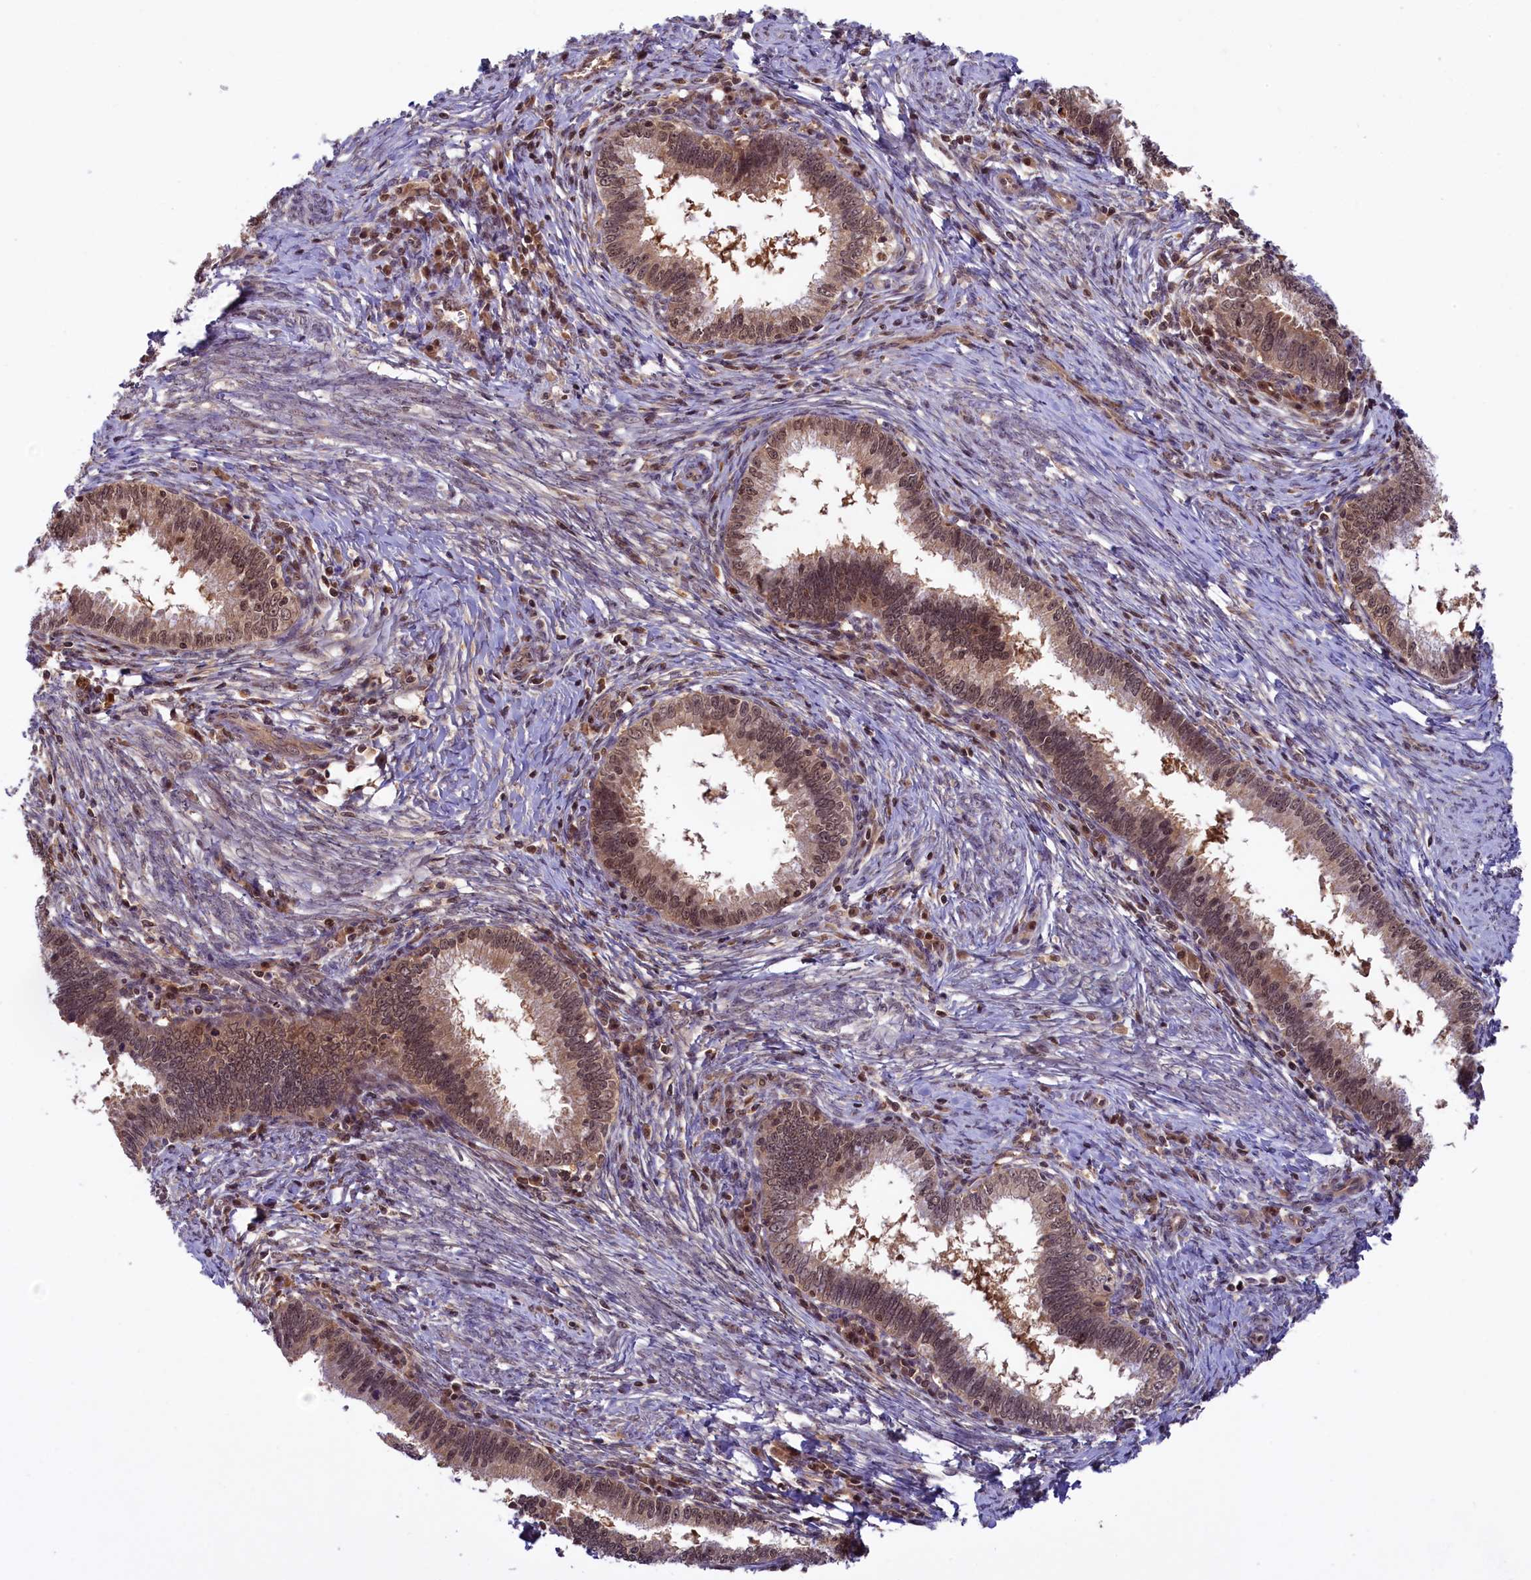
{"staining": {"intensity": "moderate", "quantity": ">75%", "location": "cytoplasmic/membranous,nuclear"}, "tissue": "cervical cancer", "cell_type": "Tumor cells", "image_type": "cancer", "snomed": [{"axis": "morphology", "description": "Adenocarcinoma, NOS"}, {"axis": "topography", "description": "Cervix"}], "caption": "Adenocarcinoma (cervical) was stained to show a protein in brown. There is medium levels of moderate cytoplasmic/membranous and nuclear expression in about >75% of tumor cells. (DAB (3,3'-diaminobenzidine) = brown stain, brightfield microscopy at high magnification).", "gene": "SLC7A6OS", "patient": {"sex": "female", "age": 36}}